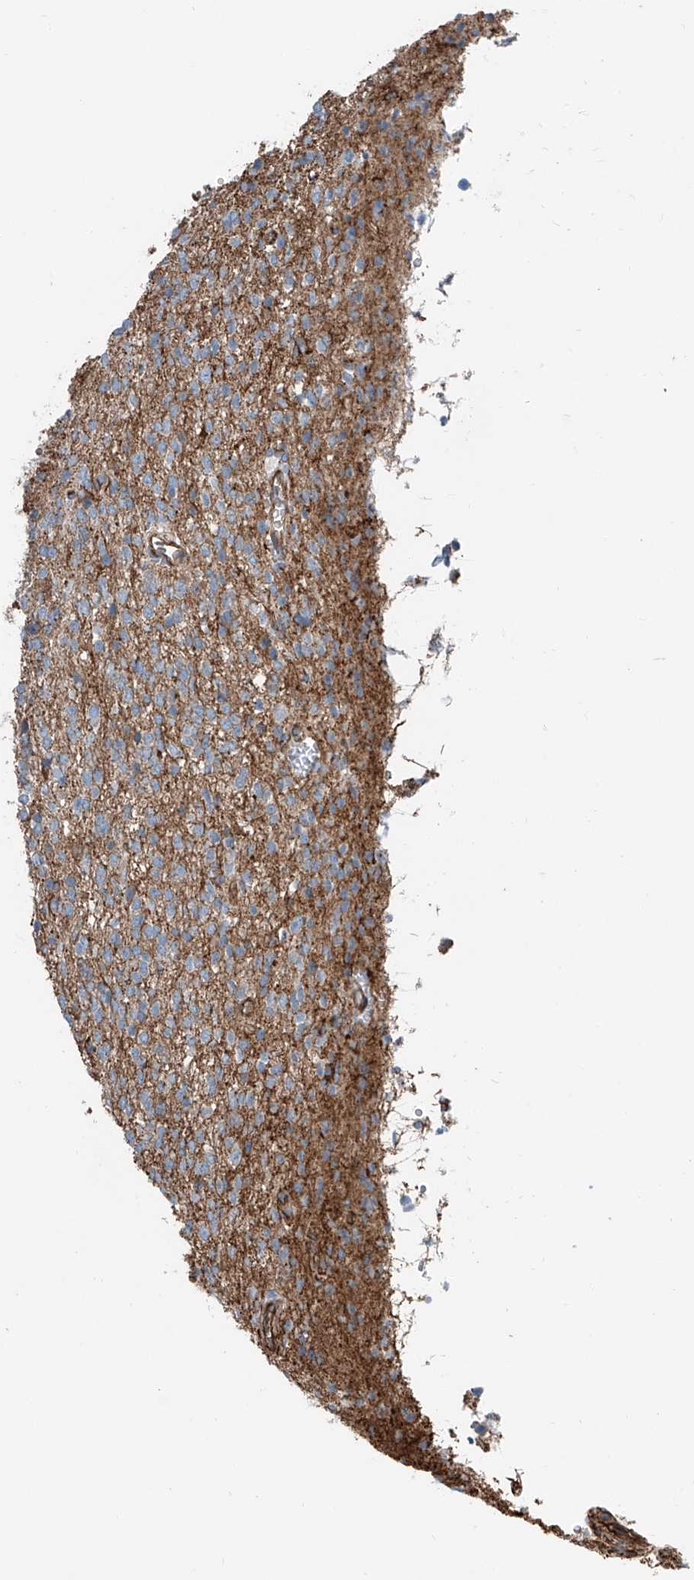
{"staining": {"intensity": "weak", "quantity": "<25%", "location": "cytoplasmic/membranous"}, "tissue": "glioma", "cell_type": "Tumor cells", "image_type": "cancer", "snomed": [{"axis": "morphology", "description": "Glioma, malignant, High grade"}, {"axis": "topography", "description": "Brain"}], "caption": "Malignant glioma (high-grade) was stained to show a protein in brown. There is no significant staining in tumor cells.", "gene": "THEMIS2", "patient": {"sex": "male", "age": 34}}